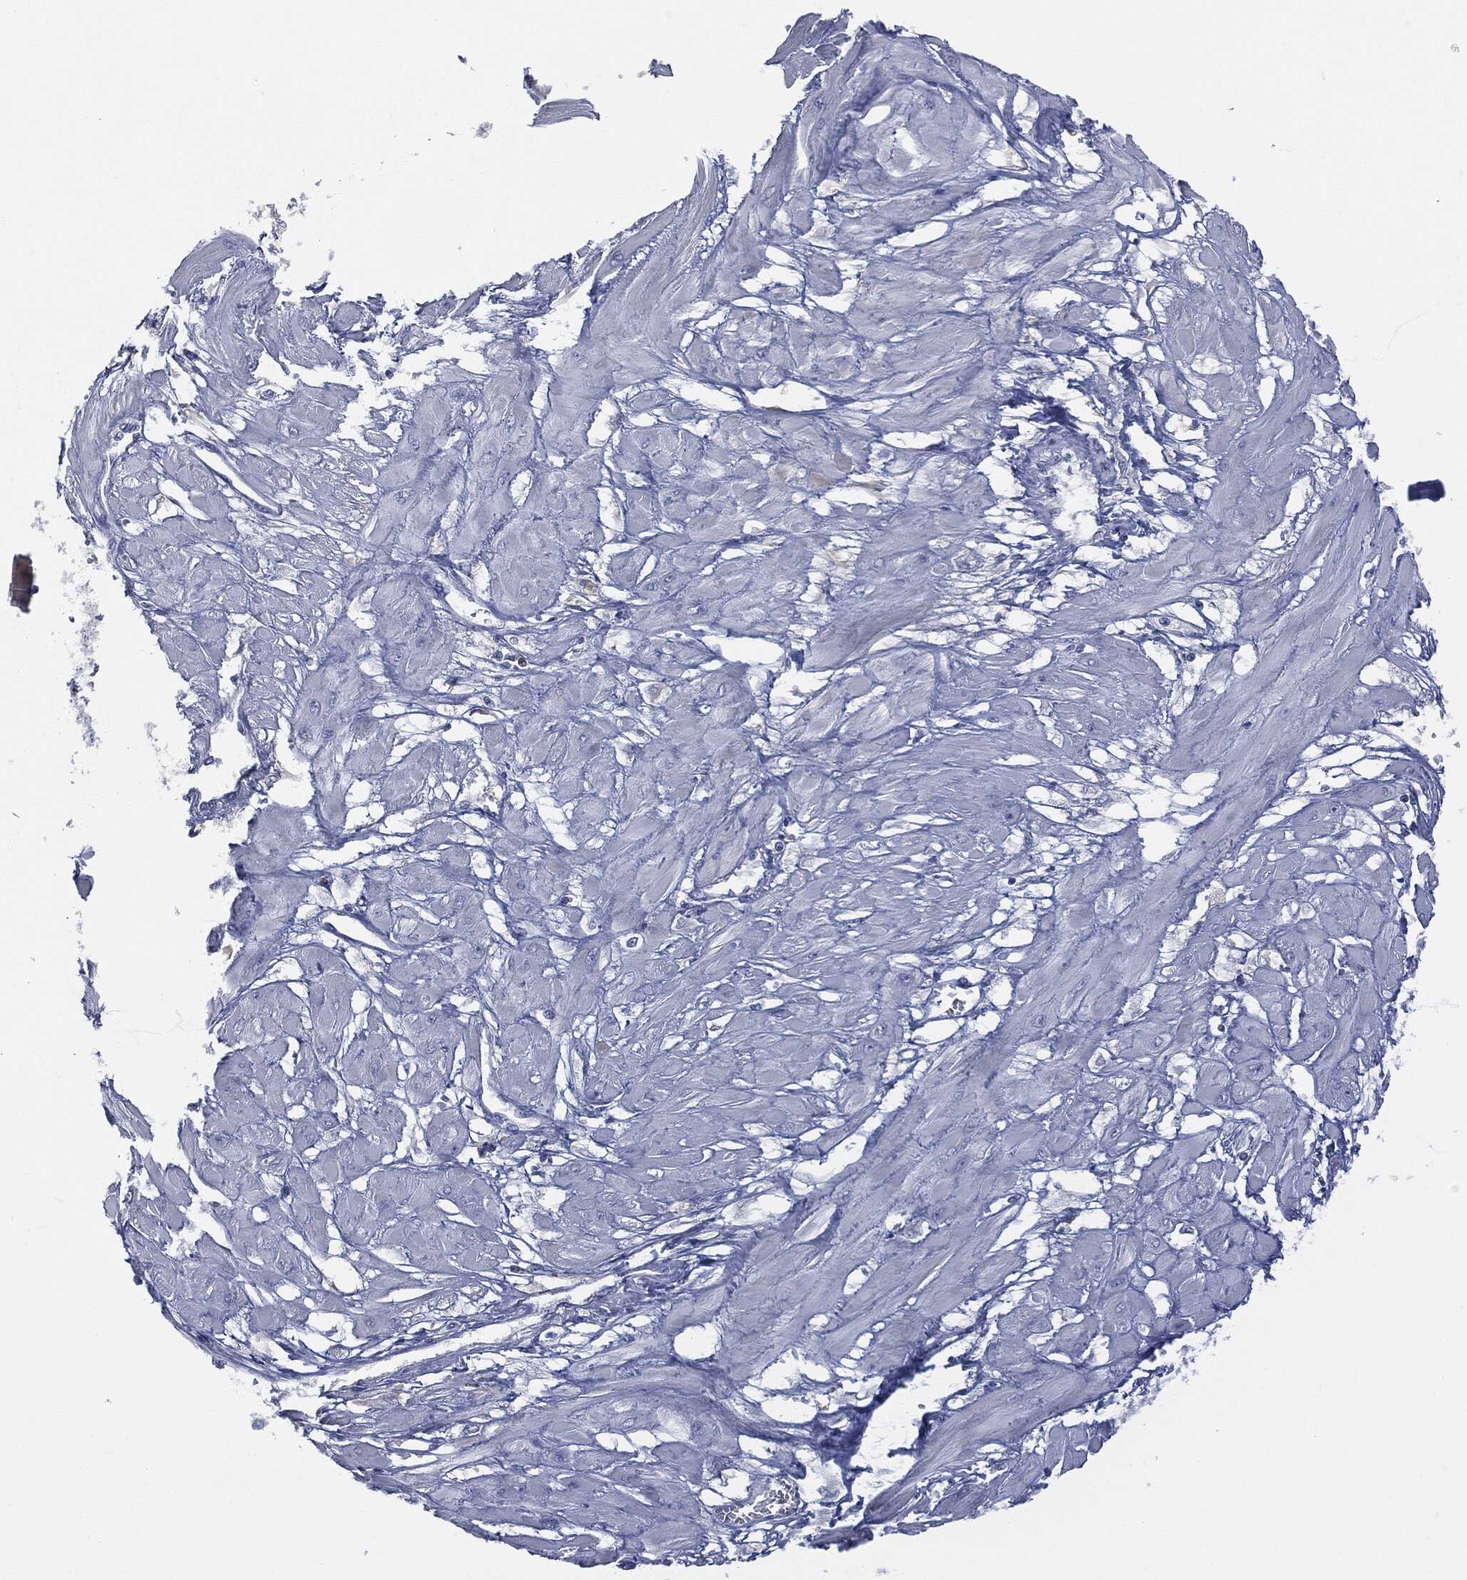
{"staining": {"intensity": "negative", "quantity": "none", "location": "none"}, "tissue": "cervical cancer", "cell_type": "Tumor cells", "image_type": "cancer", "snomed": [{"axis": "morphology", "description": "Squamous cell carcinoma, NOS"}, {"axis": "topography", "description": "Cervix"}], "caption": "A histopathology image of human cervical cancer is negative for staining in tumor cells. (Brightfield microscopy of DAB IHC at high magnification).", "gene": "BTK", "patient": {"sex": "female", "age": 34}}